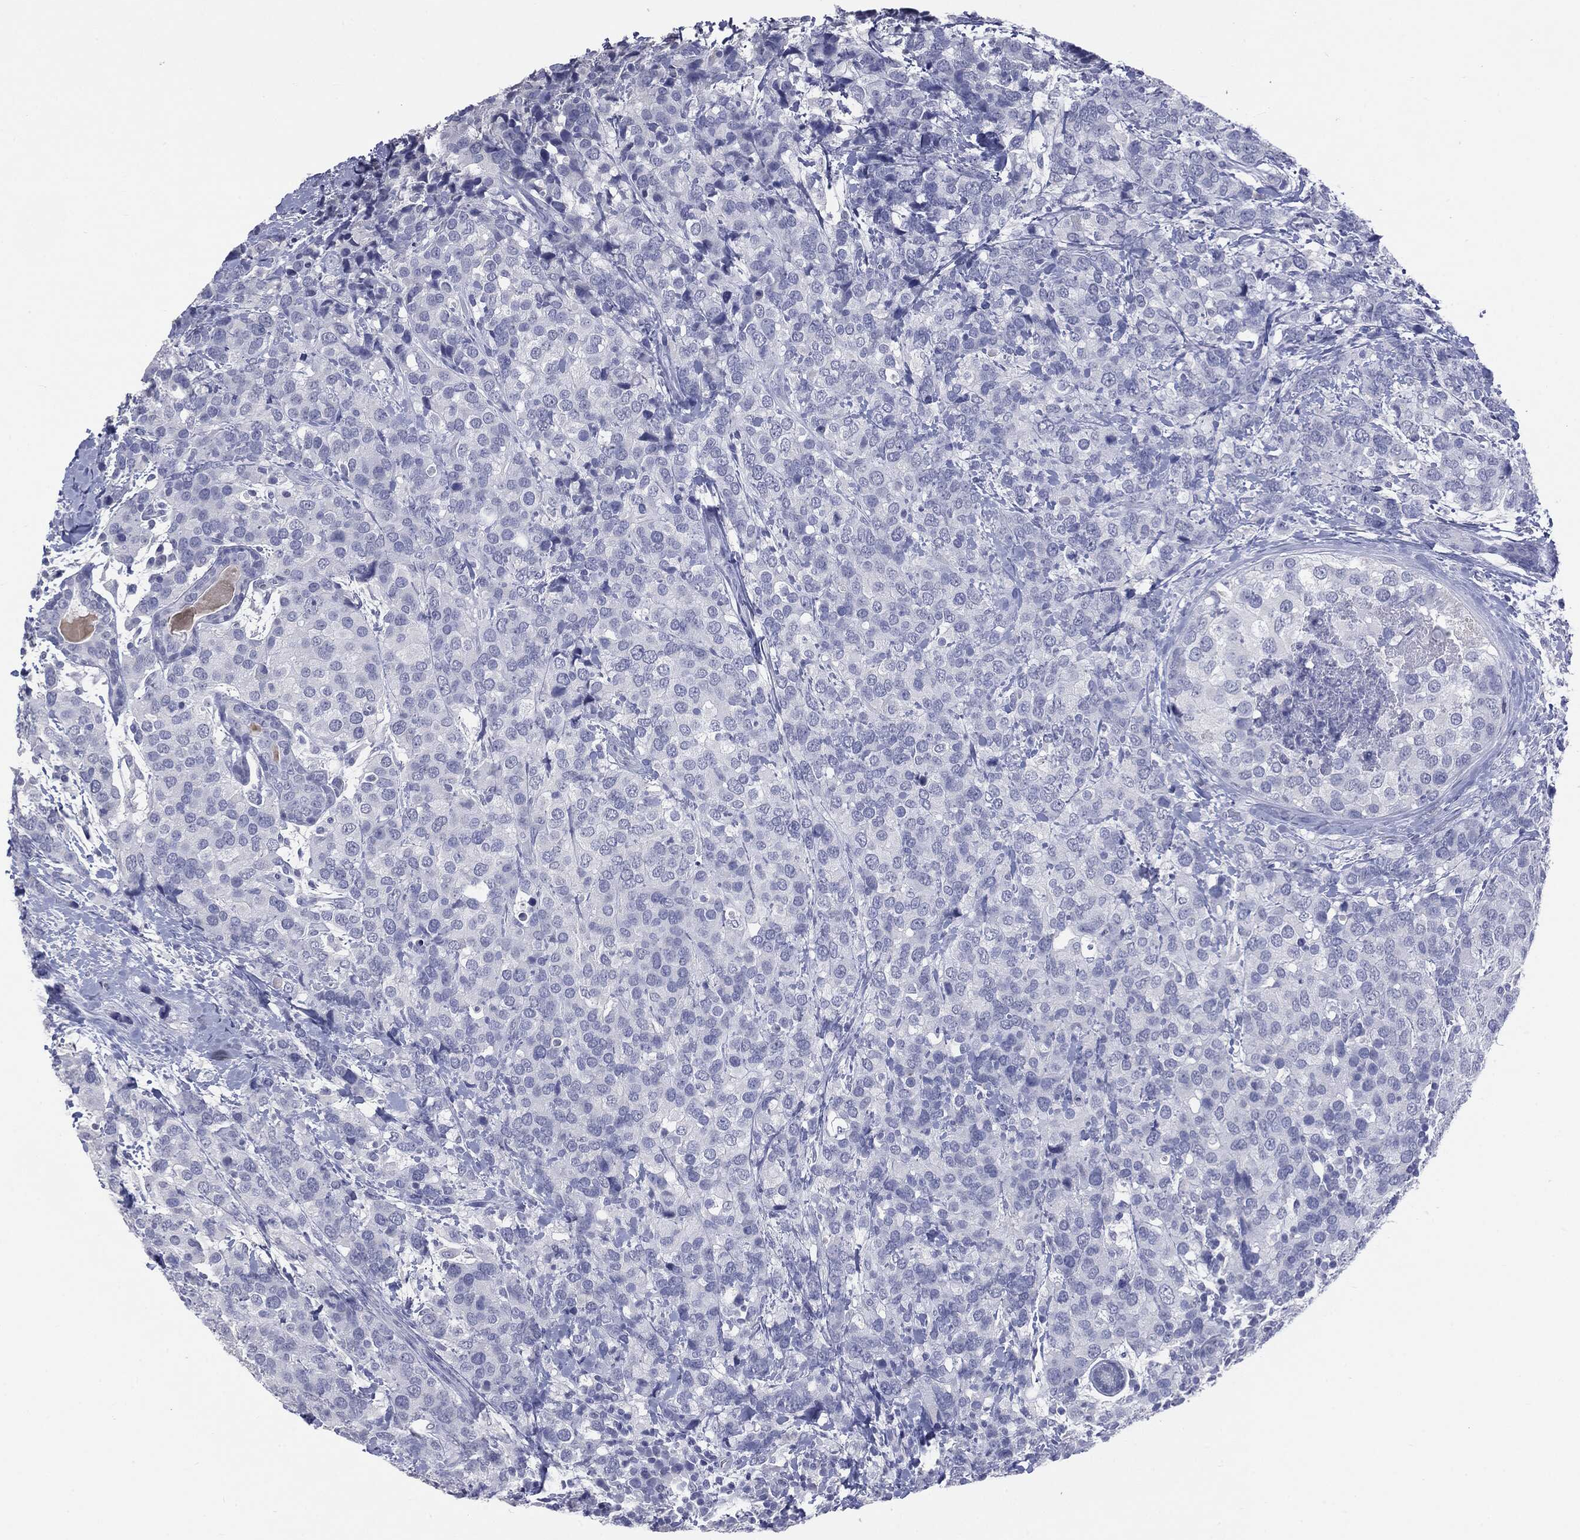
{"staining": {"intensity": "negative", "quantity": "none", "location": "none"}, "tissue": "breast cancer", "cell_type": "Tumor cells", "image_type": "cancer", "snomed": [{"axis": "morphology", "description": "Lobular carcinoma"}, {"axis": "topography", "description": "Breast"}], "caption": "Protein analysis of breast cancer (lobular carcinoma) reveals no significant staining in tumor cells. (Brightfield microscopy of DAB immunohistochemistry (IHC) at high magnification).", "gene": "TSHB", "patient": {"sex": "female", "age": 59}}